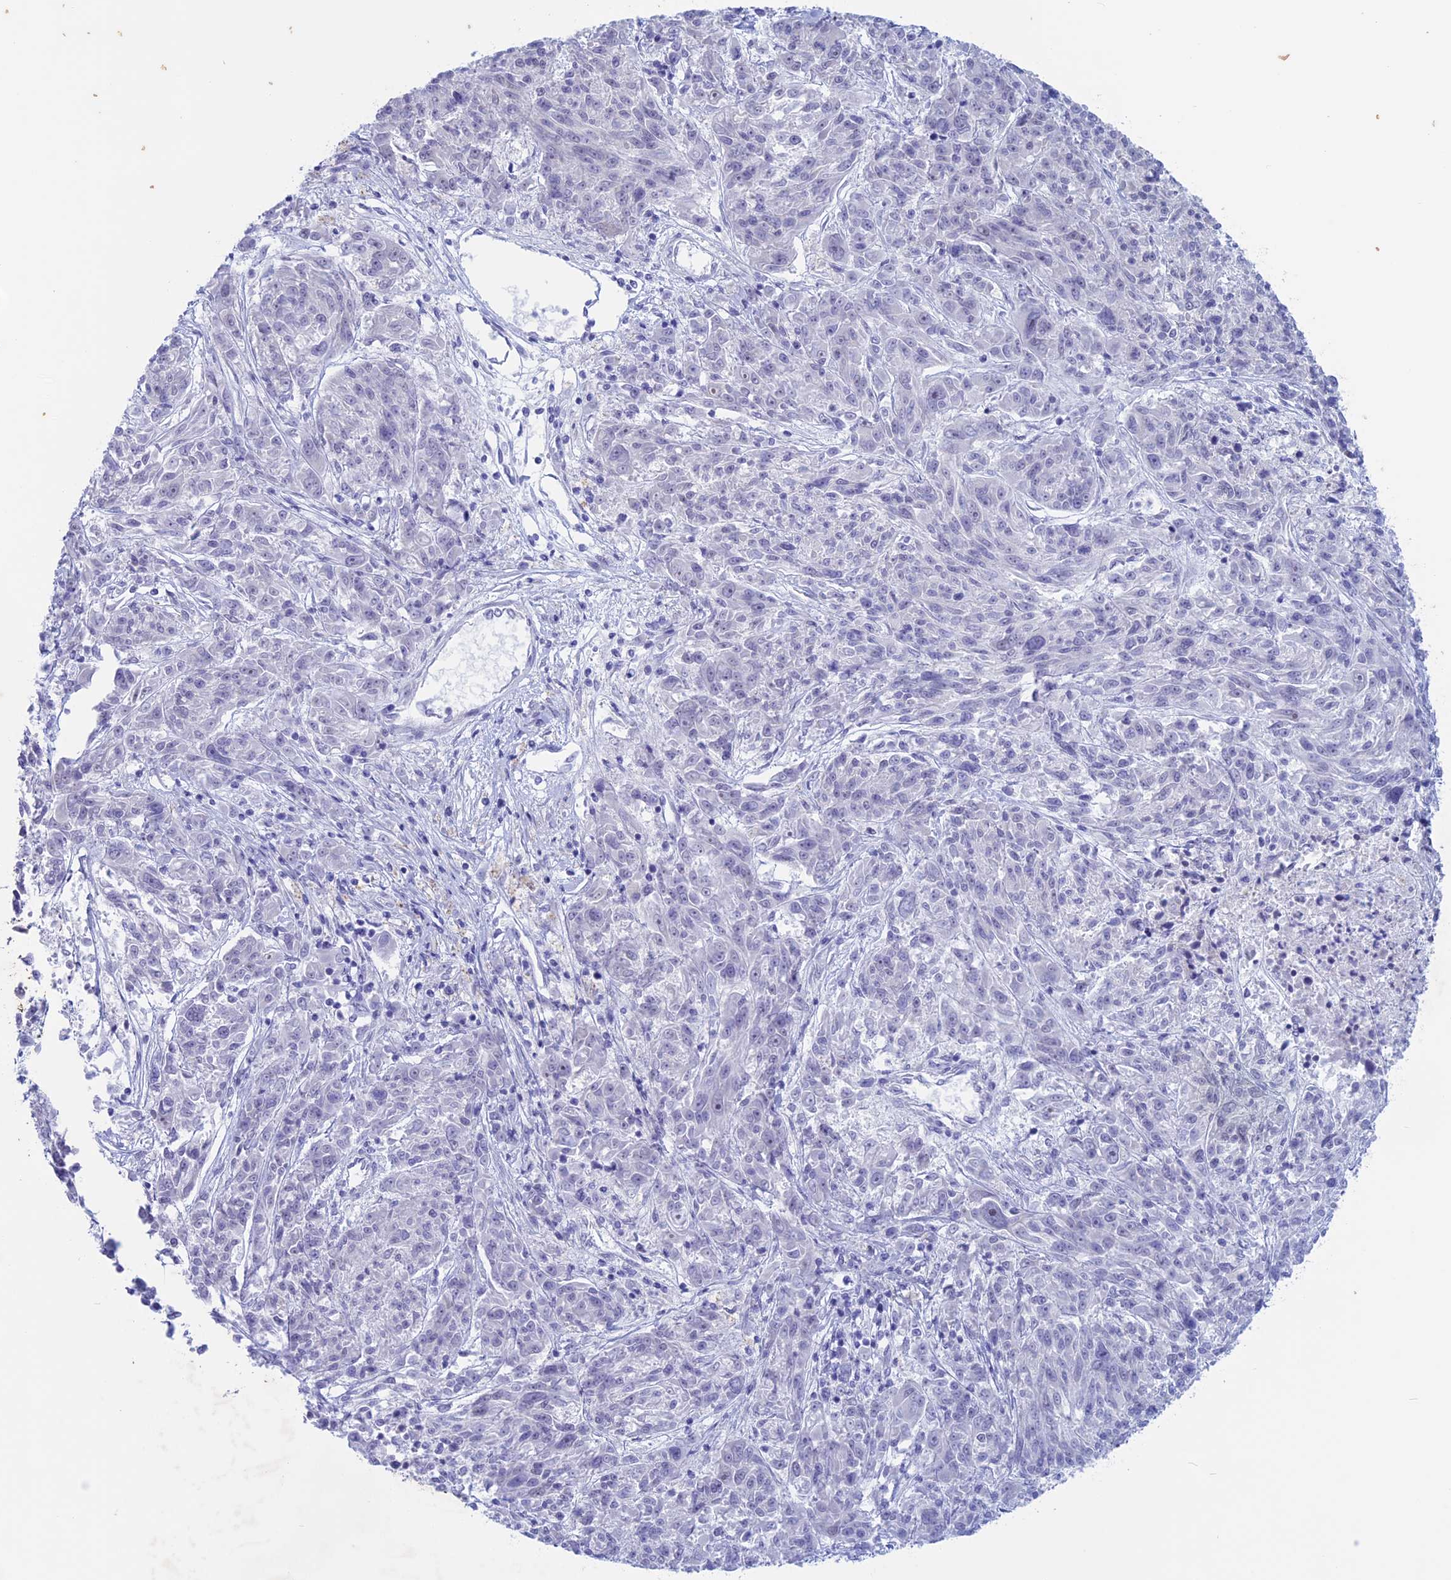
{"staining": {"intensity": "negative", "quantity": "none", "location": "none"}, "tissue": "melanoma", "cell_type": "Tumor cells", "image_type": "cancer", "snomed": [{"axis": "morphology", "description": "Malignant melanoma, NOS"}, {"axis": "topography", "description": "Skin"}], "caption": "Immunohistochemistry micrograph of neoplastic tissue: human malignant melanoma stained with DAB (3,3'-diaminobenzidine) exhibits no significant protein staining in tumor cells.", "gene": "LHFPL2", "patient": {"sex": "male", "age": 53}}